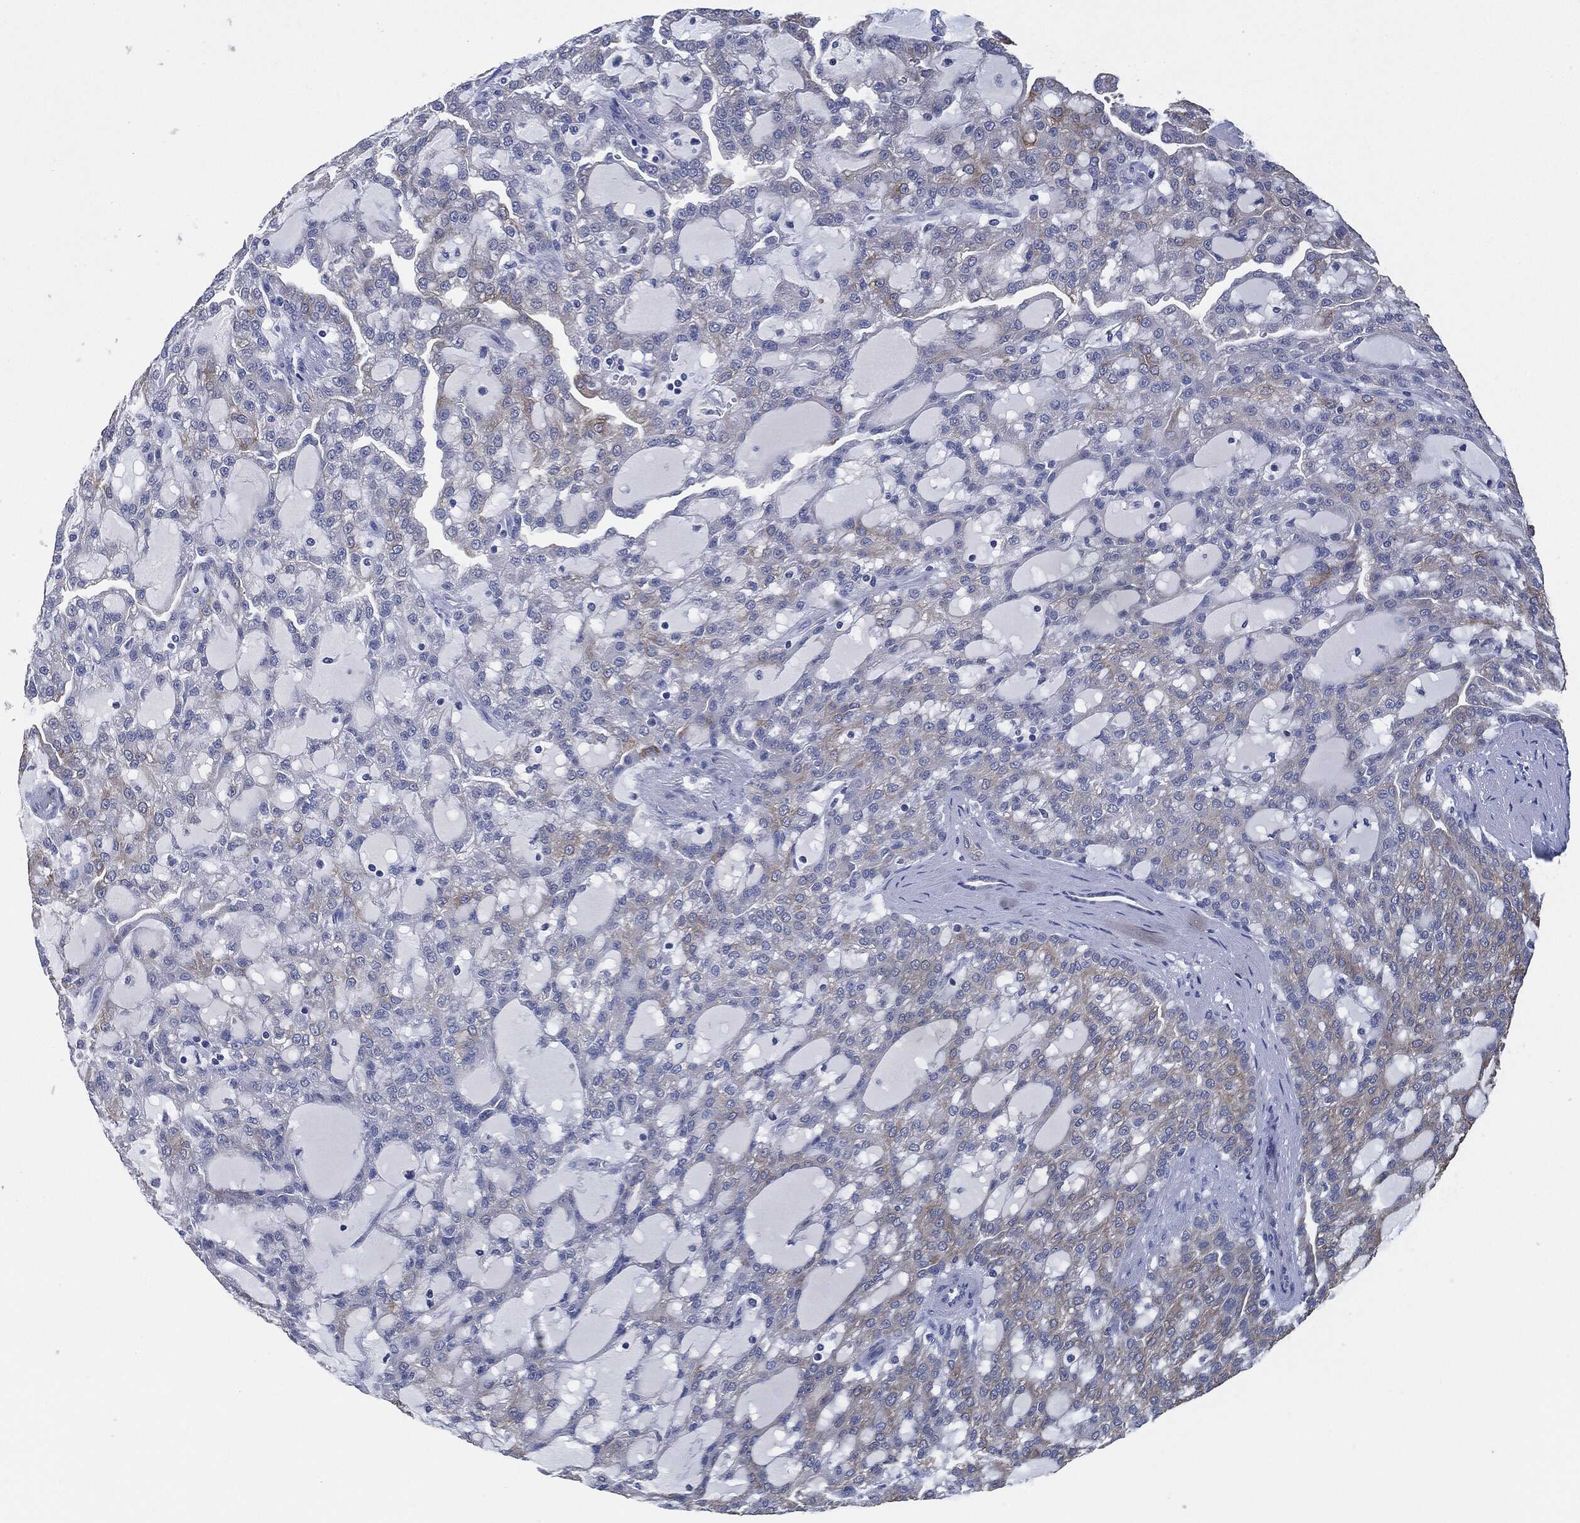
{"staining": {"intensity": "weak", "quantity": "<25%", "location": "cytoplasmic/membranous"}, "tissue": "renal cancer", "cell_type": "Tumor cells", "image_type": "cancer", "snomed": [{"axis": "morphology", "description": "Adenocarcinoma, NOS"}, {"axis": "topography", "description": "Kidney"}], "caption": "Renal cancer was stained to show a protein in brown. There is no significant staining in tumor cells. (Immunohistochemistry, brightfield microscopy, high magnification).", "gene": "SHROOM2", "patient": {"sex": "male", "age": 63}}